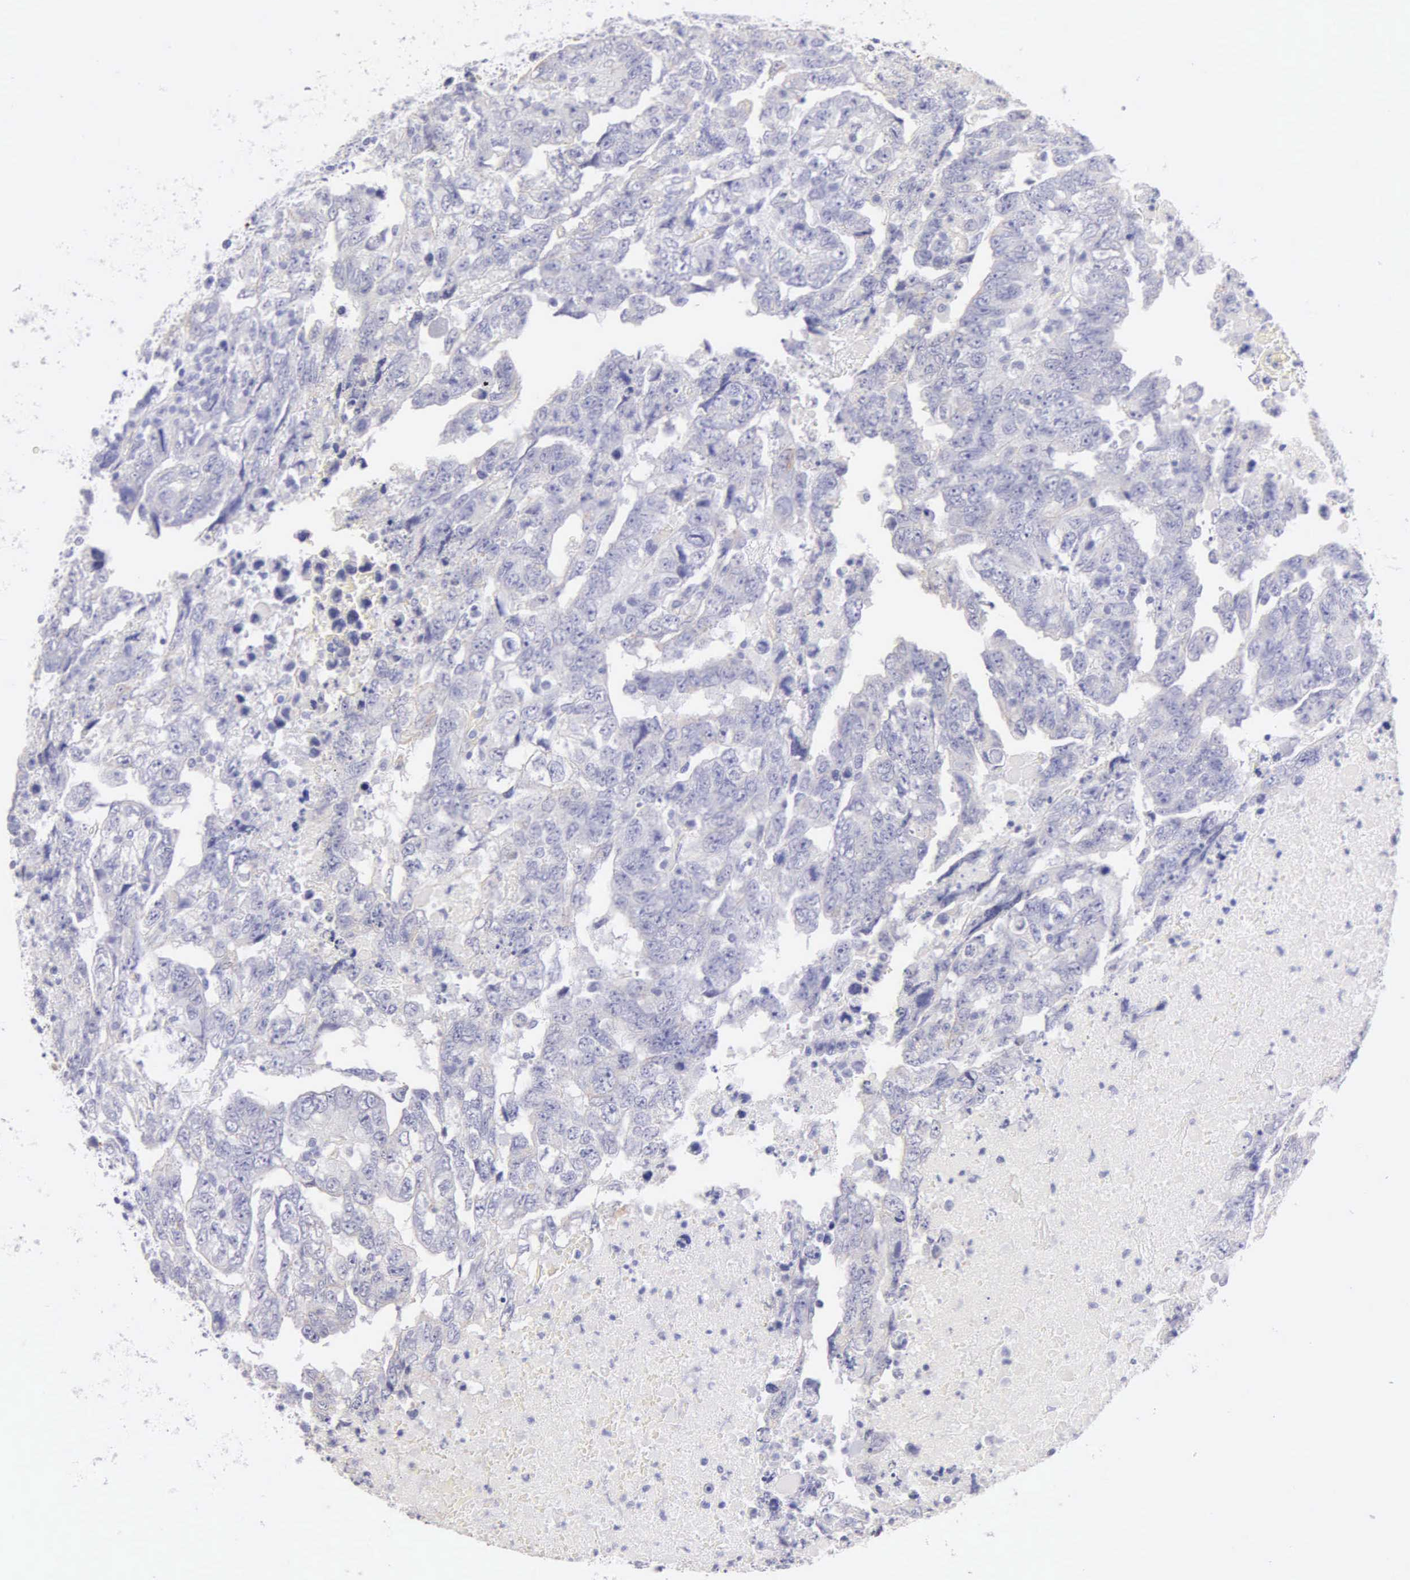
{"staining": {"intensity": "negative", "quantity": "none", "location": "none"}, "tissue": "testis cancer", "cell_type": "Tumor cells", "image_type": "cancer", "snomed": [{"axis": "morphology", "description": "Carcinoma, Embryonal, NOS"}, {"axis": "topography", "description": "Testis"}], "caption": "Immunohistochemistry (IHC) histopathology image of human embryonal carcinoma (testis) stained for a protein (brown), which reveals no positivity in tumor cells. (Immunohistochemistry (IHC), brightfield microscopy, high magnification).", "gene": "KRT17", "patient": {"sex": "male", "age": 36}}